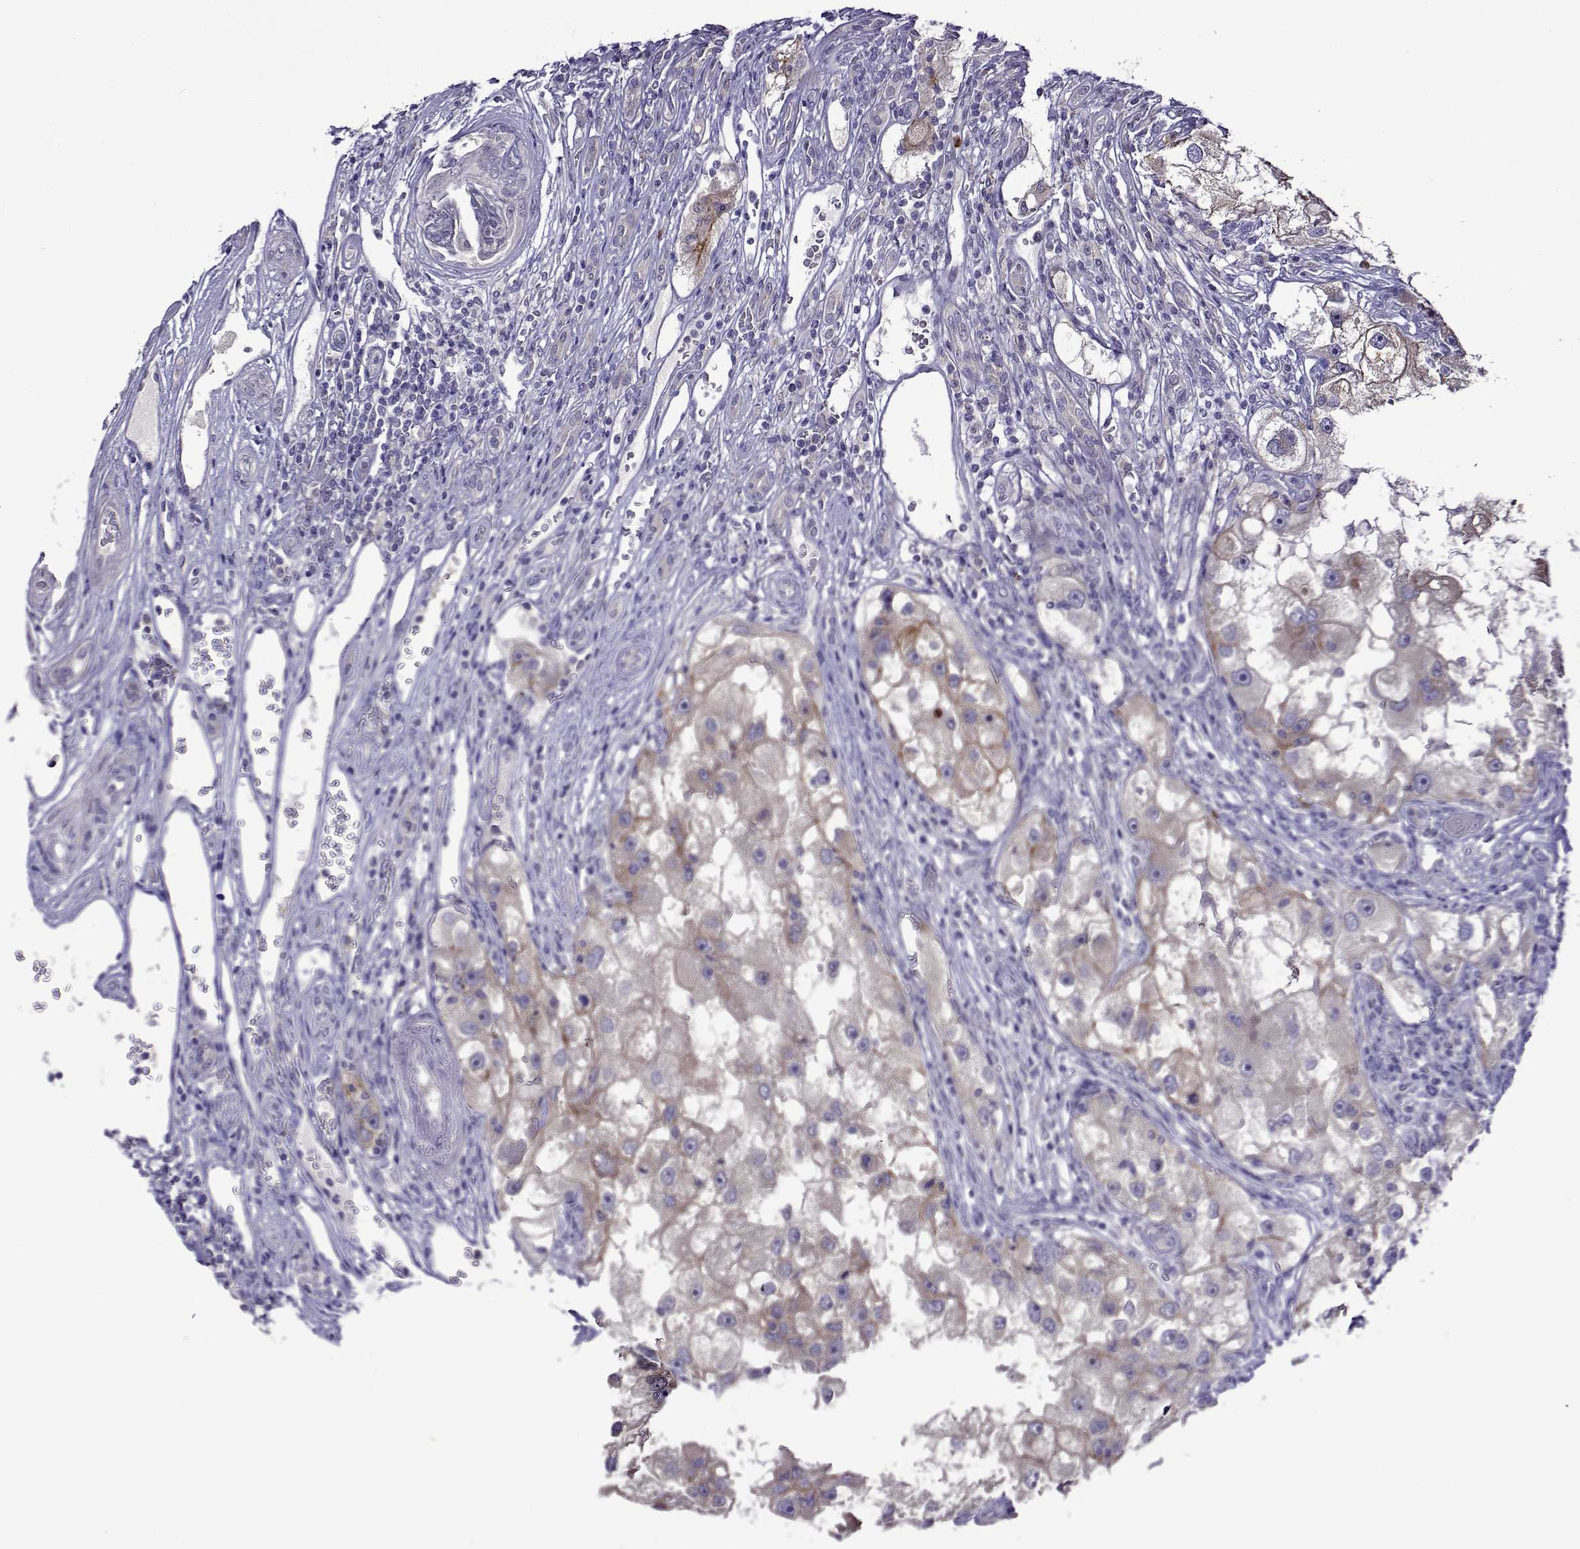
{"staining": {"intensity": "weak", "quantity": "<25%", "location": "cytoplasmic/membranous"}, "tissue": "renal cancer", "cell_type": "Tumor cells", "image_type": "cancer", "snomed": [{"axis": "morphology", "description": "Adenocarcinoma, NOS"}, {"axis": "topography", "description": "Kidney"}], "caption": "Immunohistochemical staining of adenocarcinoma (renal) exhibits no significant positivity in tumor cells.", "gene": "SULT2A1", "patient": {"sex": "male", "age": 63}}